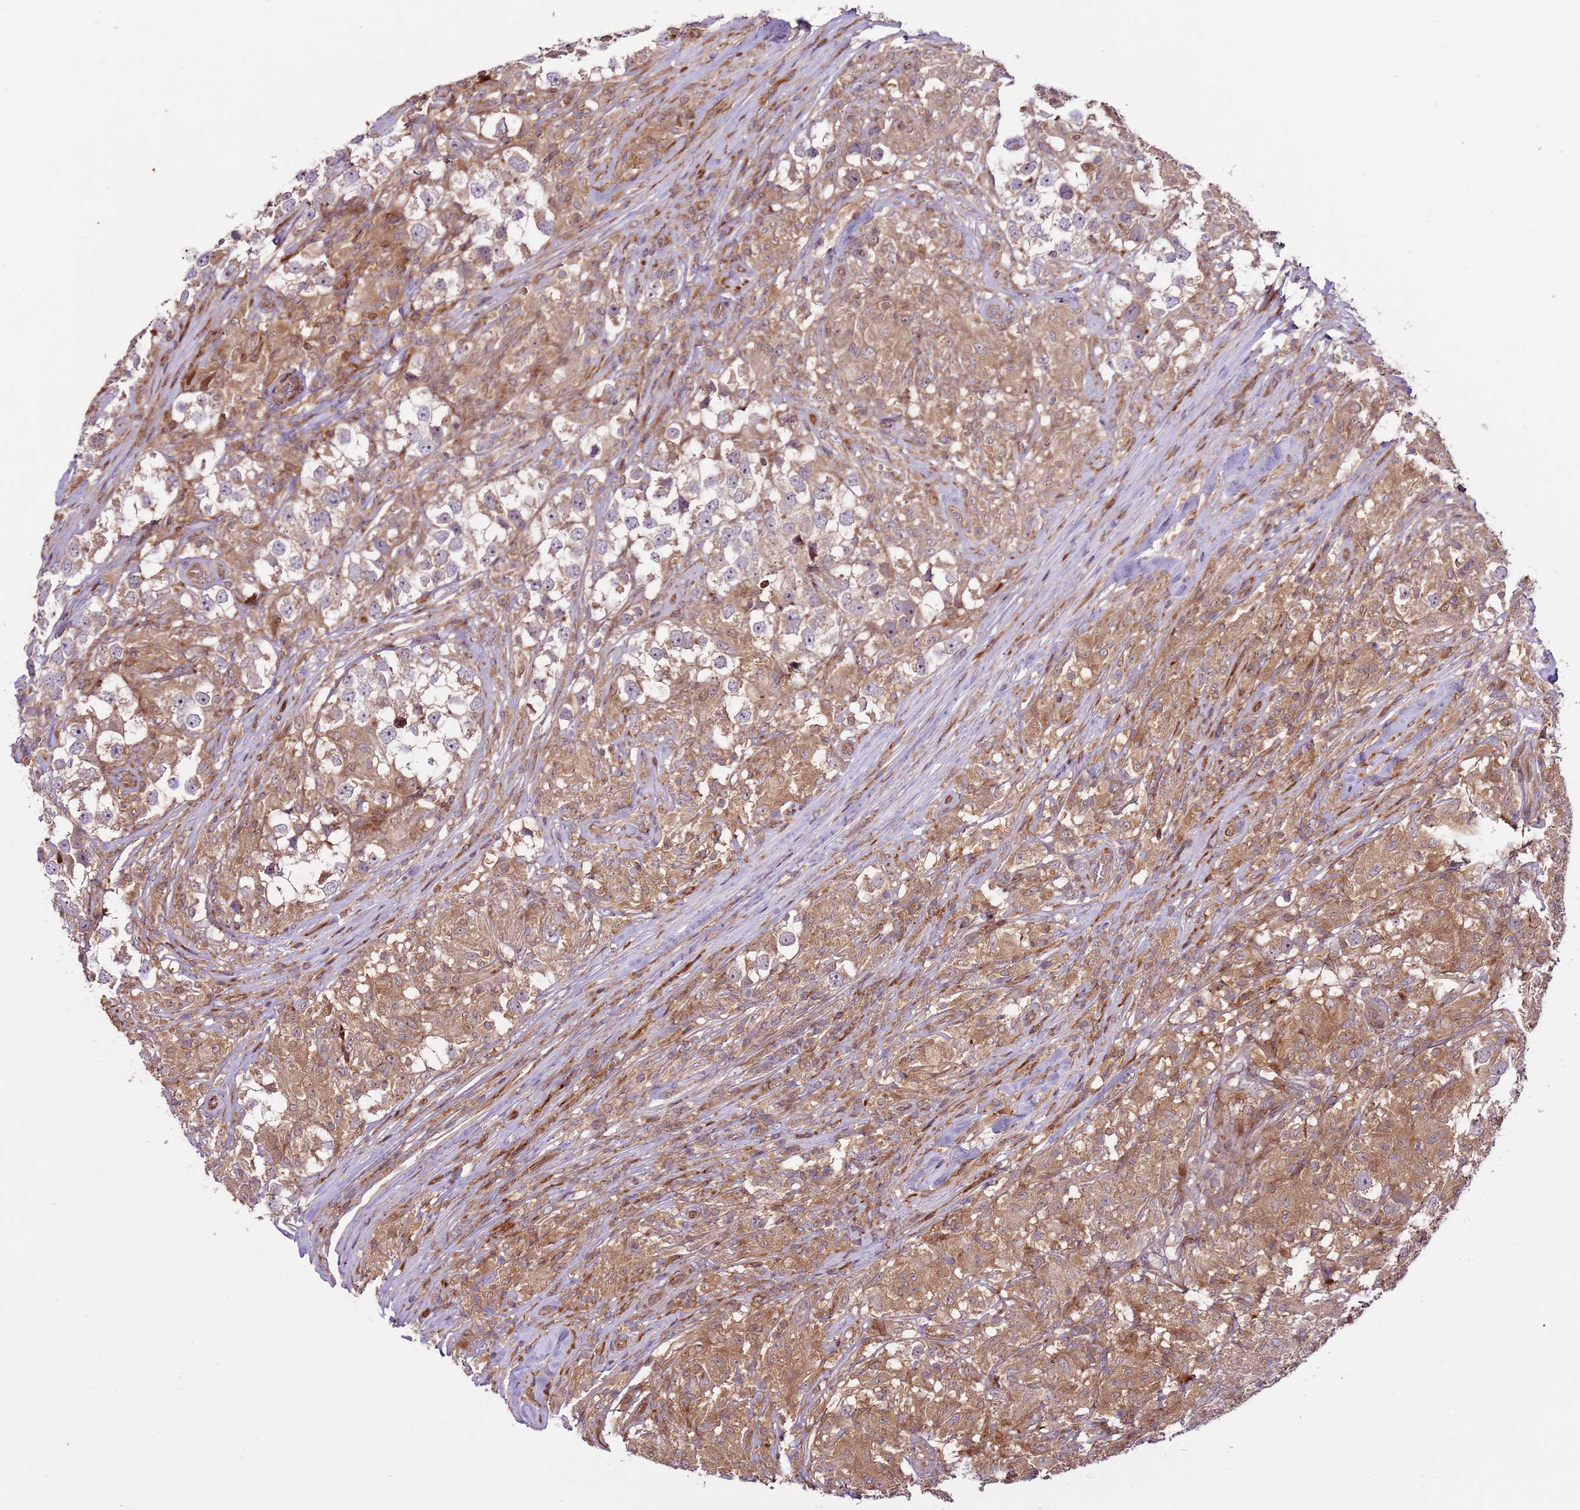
{"staining": {"intensity": "weak", "quantity": ">75%", "location": "cytoplasmic/membranous"}, "tissue": "testis cancer", "cell_type": "Tumor cells", "image_type": "cancer", "snomed": [{"axis": "morphology", "description": "Seminoma, NOS"}, {"axis": "topography", "description": "Testis"}], "caption": "Protein analysis of testis cancer tissue displays weak cytoplasmic/membranous positivity in approximately >75% of tumor cells.", "gene": "ZNF624", "patient": {"sex": "male", "age": 46}}